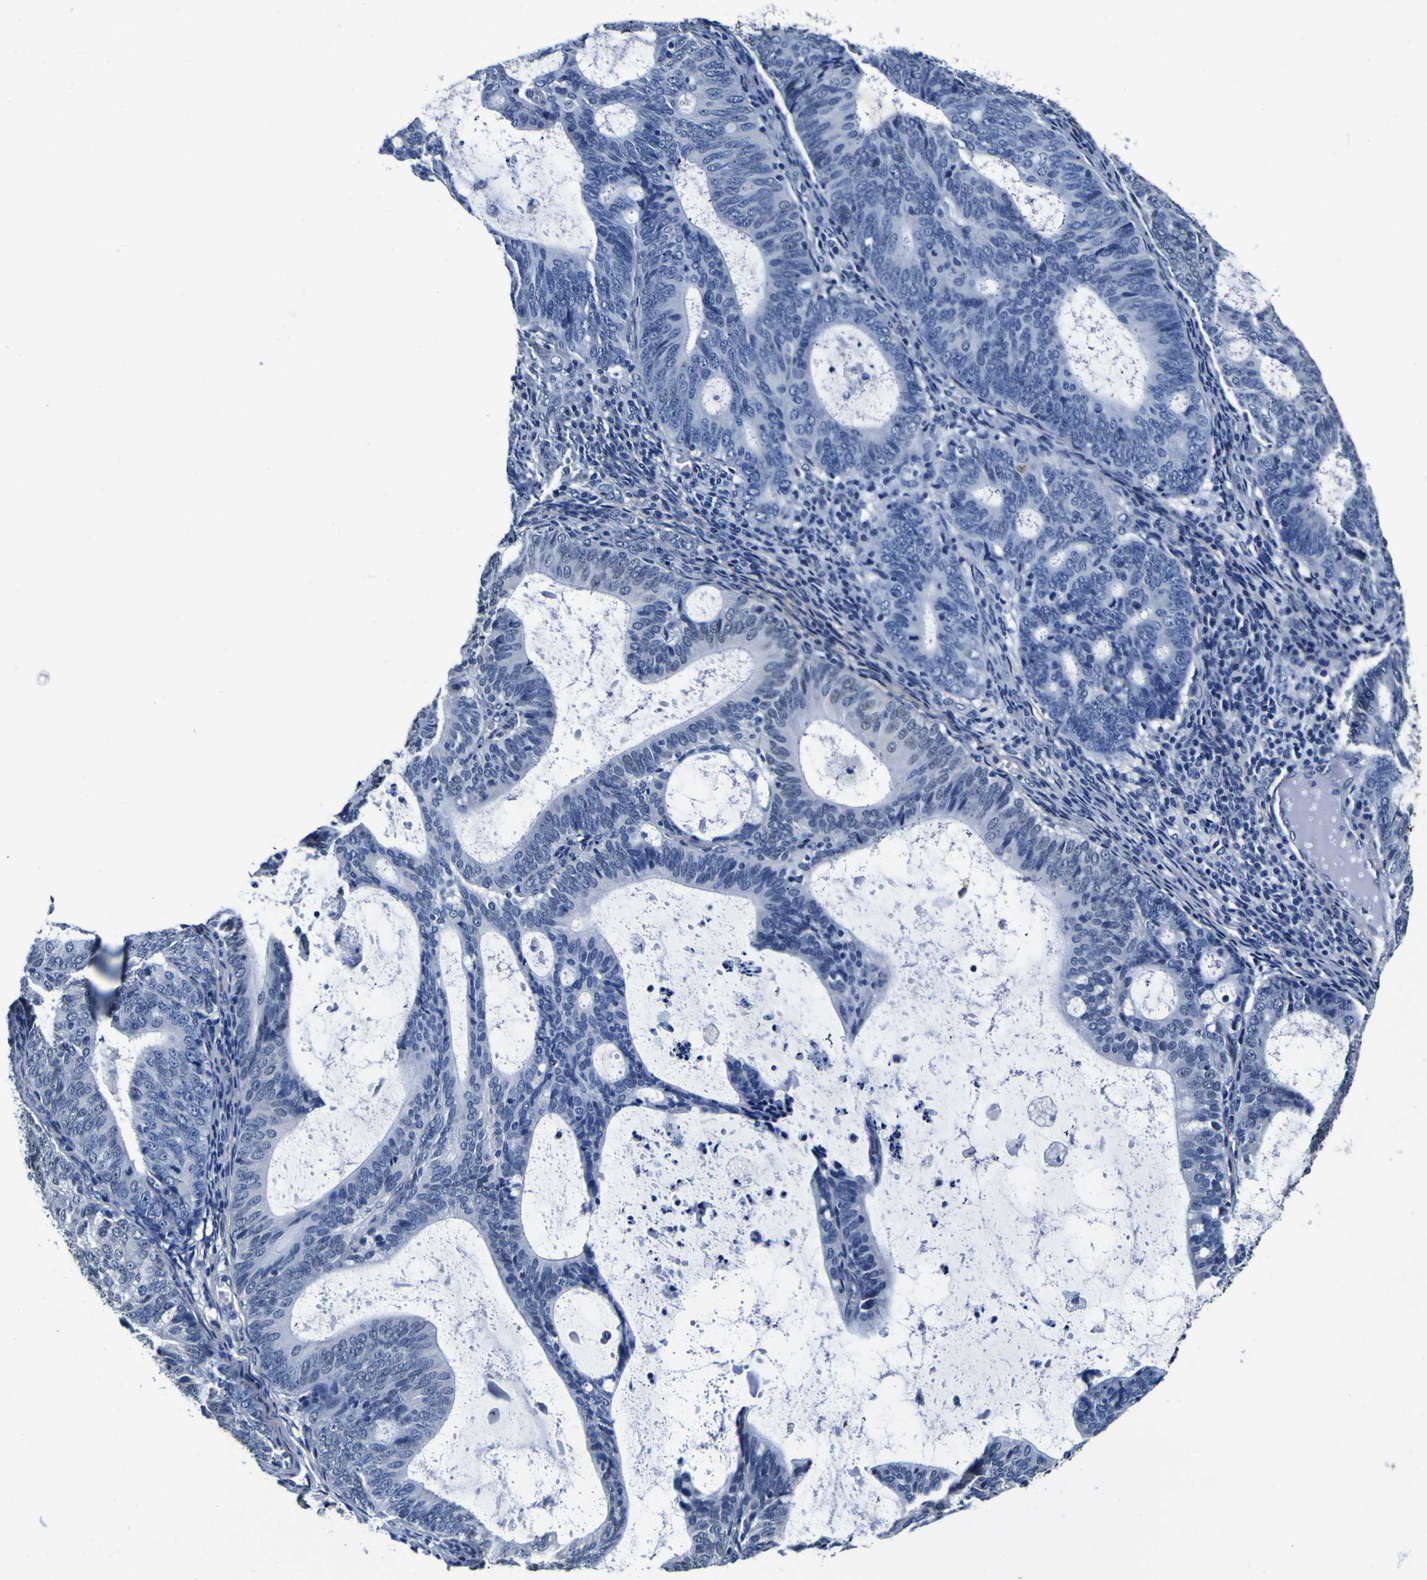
{"staining": {"intensity": "negative", "quantity": "none", "location": "none"}, "tissue": "endometrial cancer", "cell_type": "Tumor cells", "image_type": "cancer", "snomed": [{"axis": "morphology", "description": "Adenocarcinoma, NOS"}, {"axis": "topography", "description": "Uterus"}], "caption": "Immunohistochemical staining of human adenocarcinoma (endometrial) demonstrates no significant positivity in tumor cells.", "gene": "POSTN", "patient": {"sex": "female", "age": 83}}